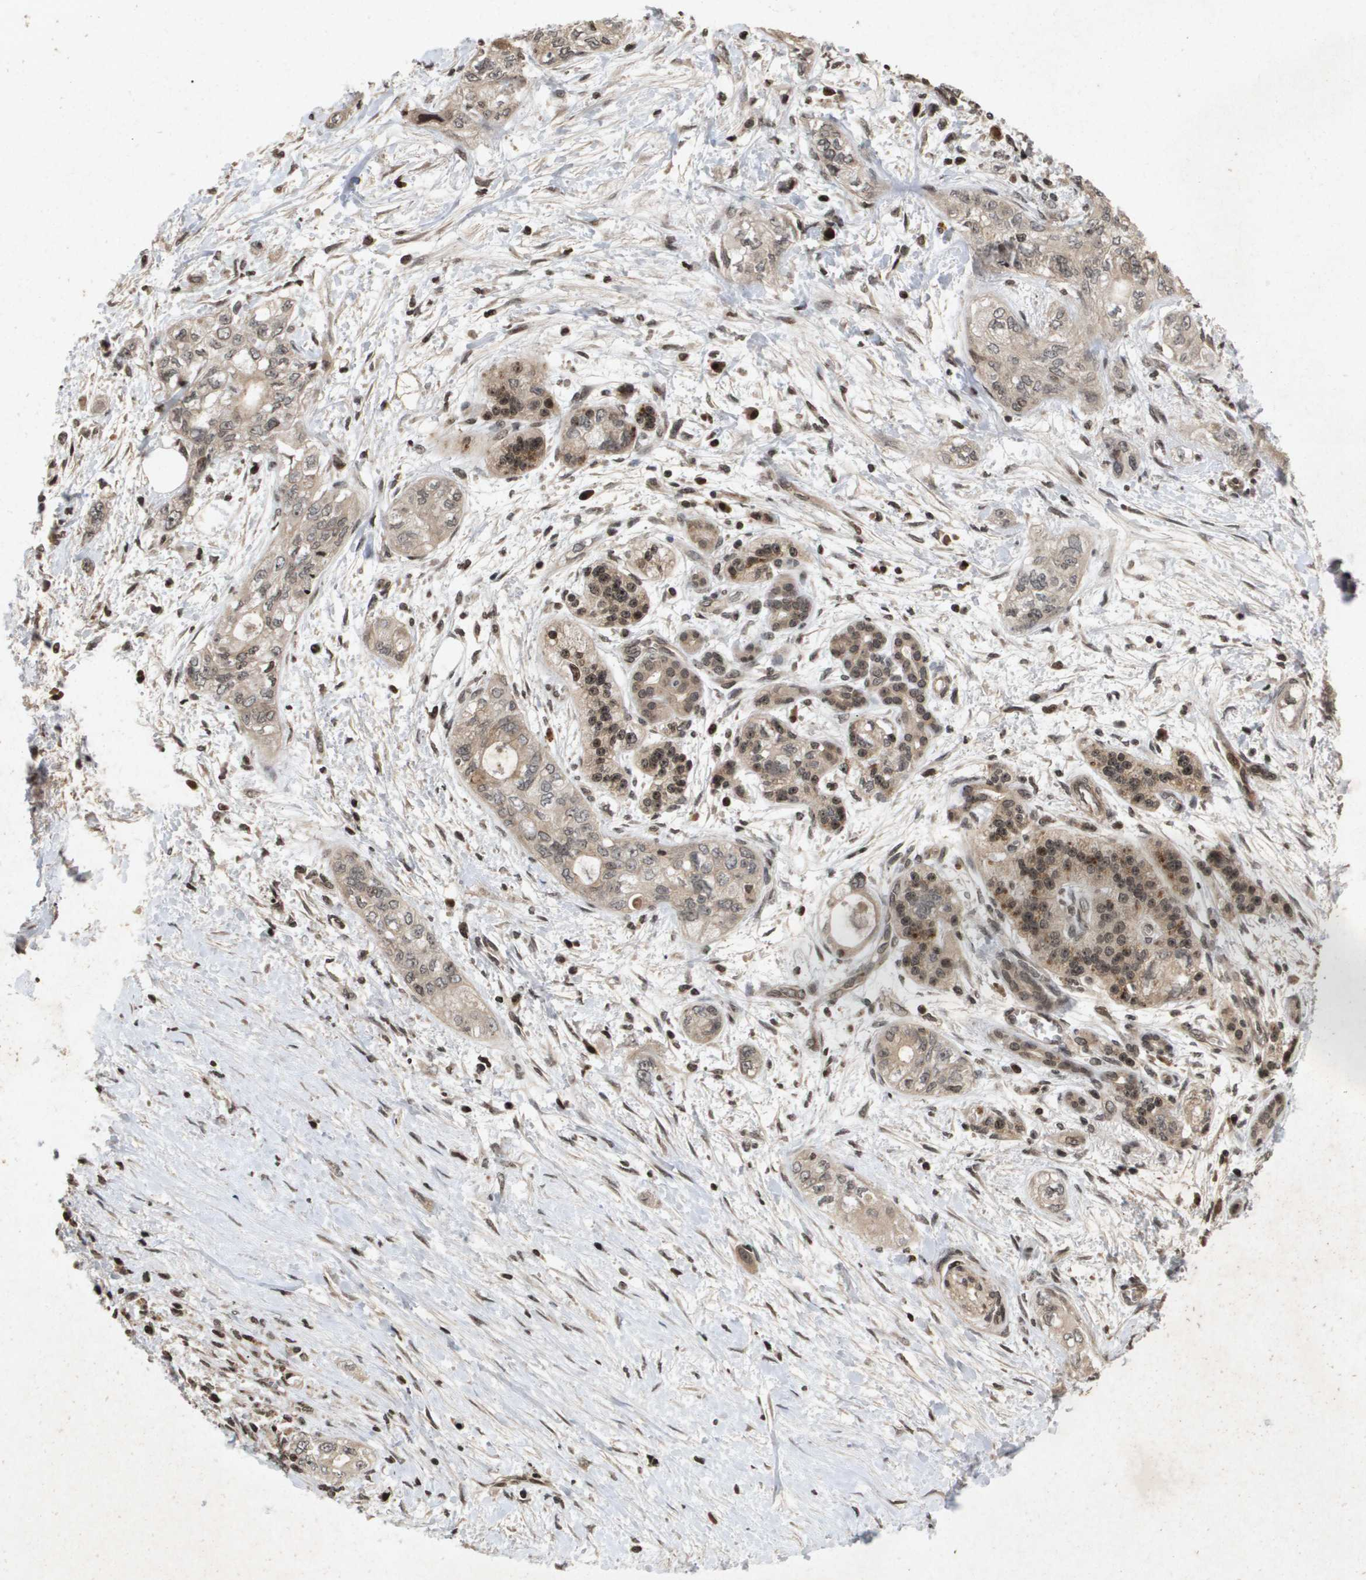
{"staining": {"intensity": "moderate", "quantity": "25%-75%", "location": "cytoplasmic/membranous"}, "tissue": "pancreatic cancer", "cell_type": "Tumor cells", "image_type": "cancer", "snomed": [{"axis": "morphology", "description": "Adenocarcinoma, NOS"}, {"axis": "topography", "description": "Pancreas"}], "caption": "An IHC image of neoplastic tissue is shown. Protein staining in brown shows moderate cytoplasmic/membranous positivity in pancreatic cancer within tumor cells.", "gene": "HSPA6", "patient": {"sex": "male", "age": 70}}